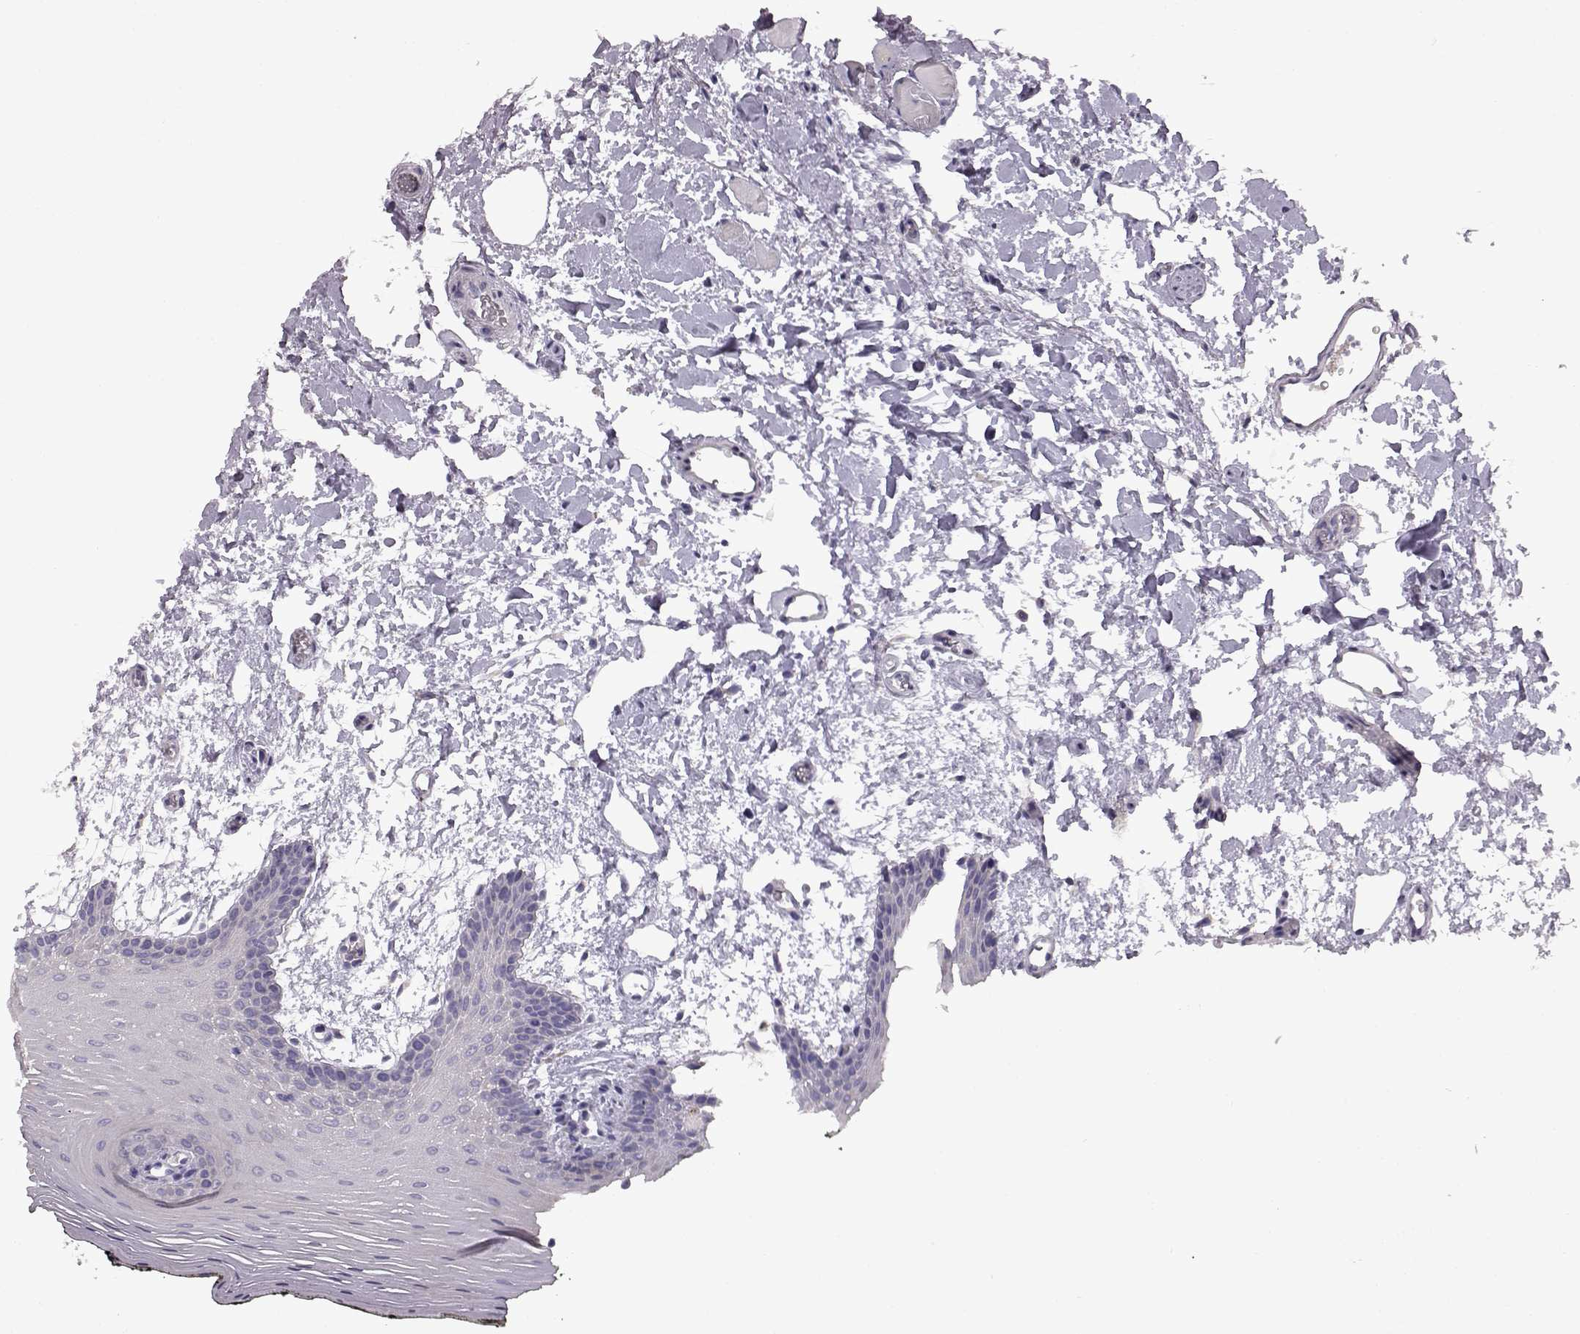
{"staining": {"intensity": "negative", "quantity": "none", "location": "none"}, "tissue": "oral mucosa", "cell_type": "Squamous epithelial cells", "image_type": "normal", "snomed": [{"axis": "morphology", "description": "Normal tissue, NOS"}, {"axis": "topography", "description": "Oral tissue"}, {"axis": "topography", "description": "Head-Neck"}], "caption": "Squamous epithelial cells show no significant protein expression in benign oral mucosa.", "gene": "ADGRG2", "patient": {"sex": "male", "age": 65}}